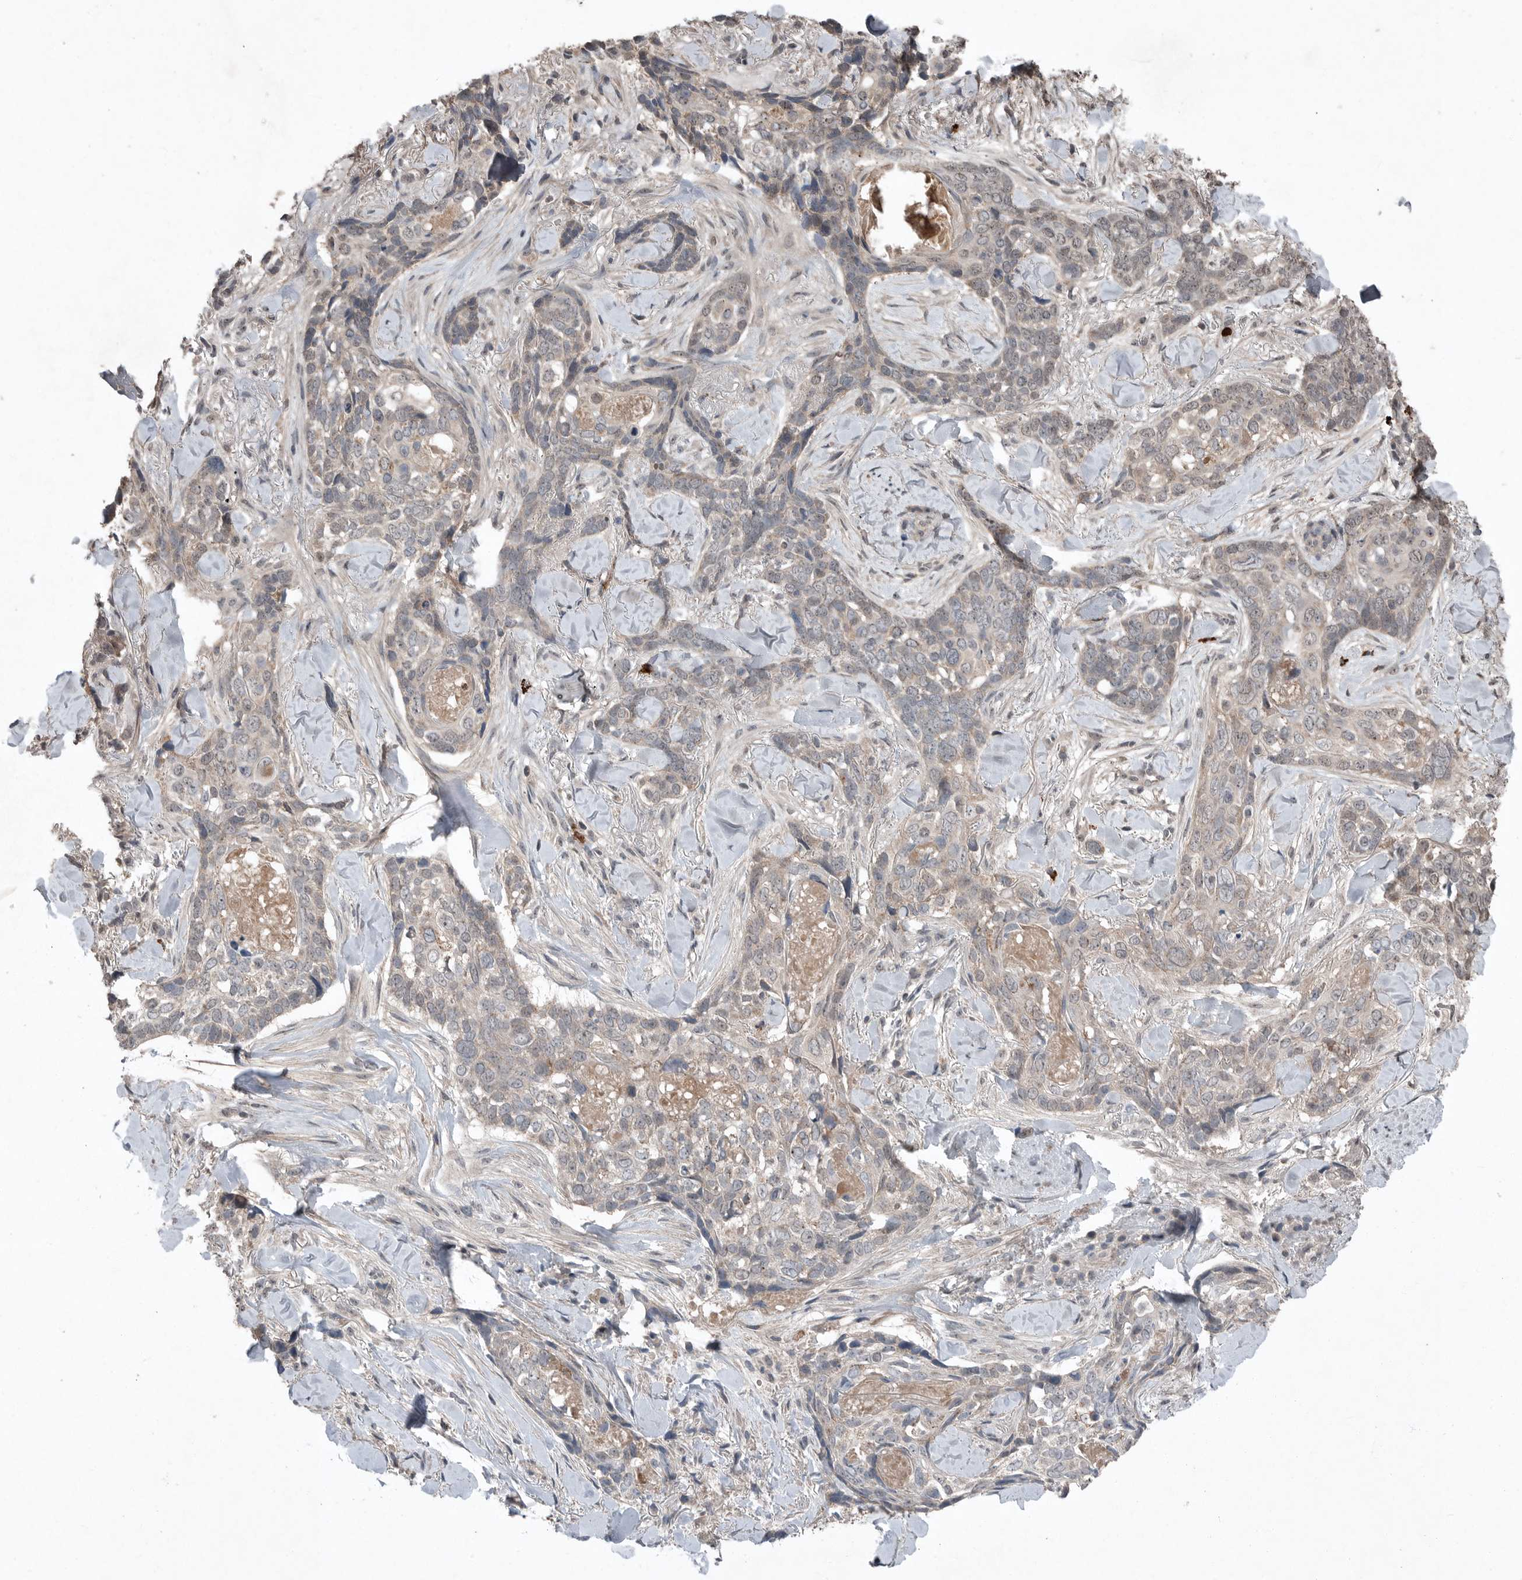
{"staining": {"intensity": "weak", "quantity": "<25%", "location": "cytoplasmic/membranous"}, "tissue": "skin cancer", "cell_type": "Tumor cells", "image_type": "cancer", "snomed": [{"axis": "morphology", "description": "Basal cell carcinoma"}, {"axis": "topography", "description": "Skin"}], "caption": "A micrograph of skin cancer (basal cell carcinoma) stained for a protein shows no brown staining in tumor cells.", "gene": "SCP2", "patient": {"sex": "female", "age": 82}}